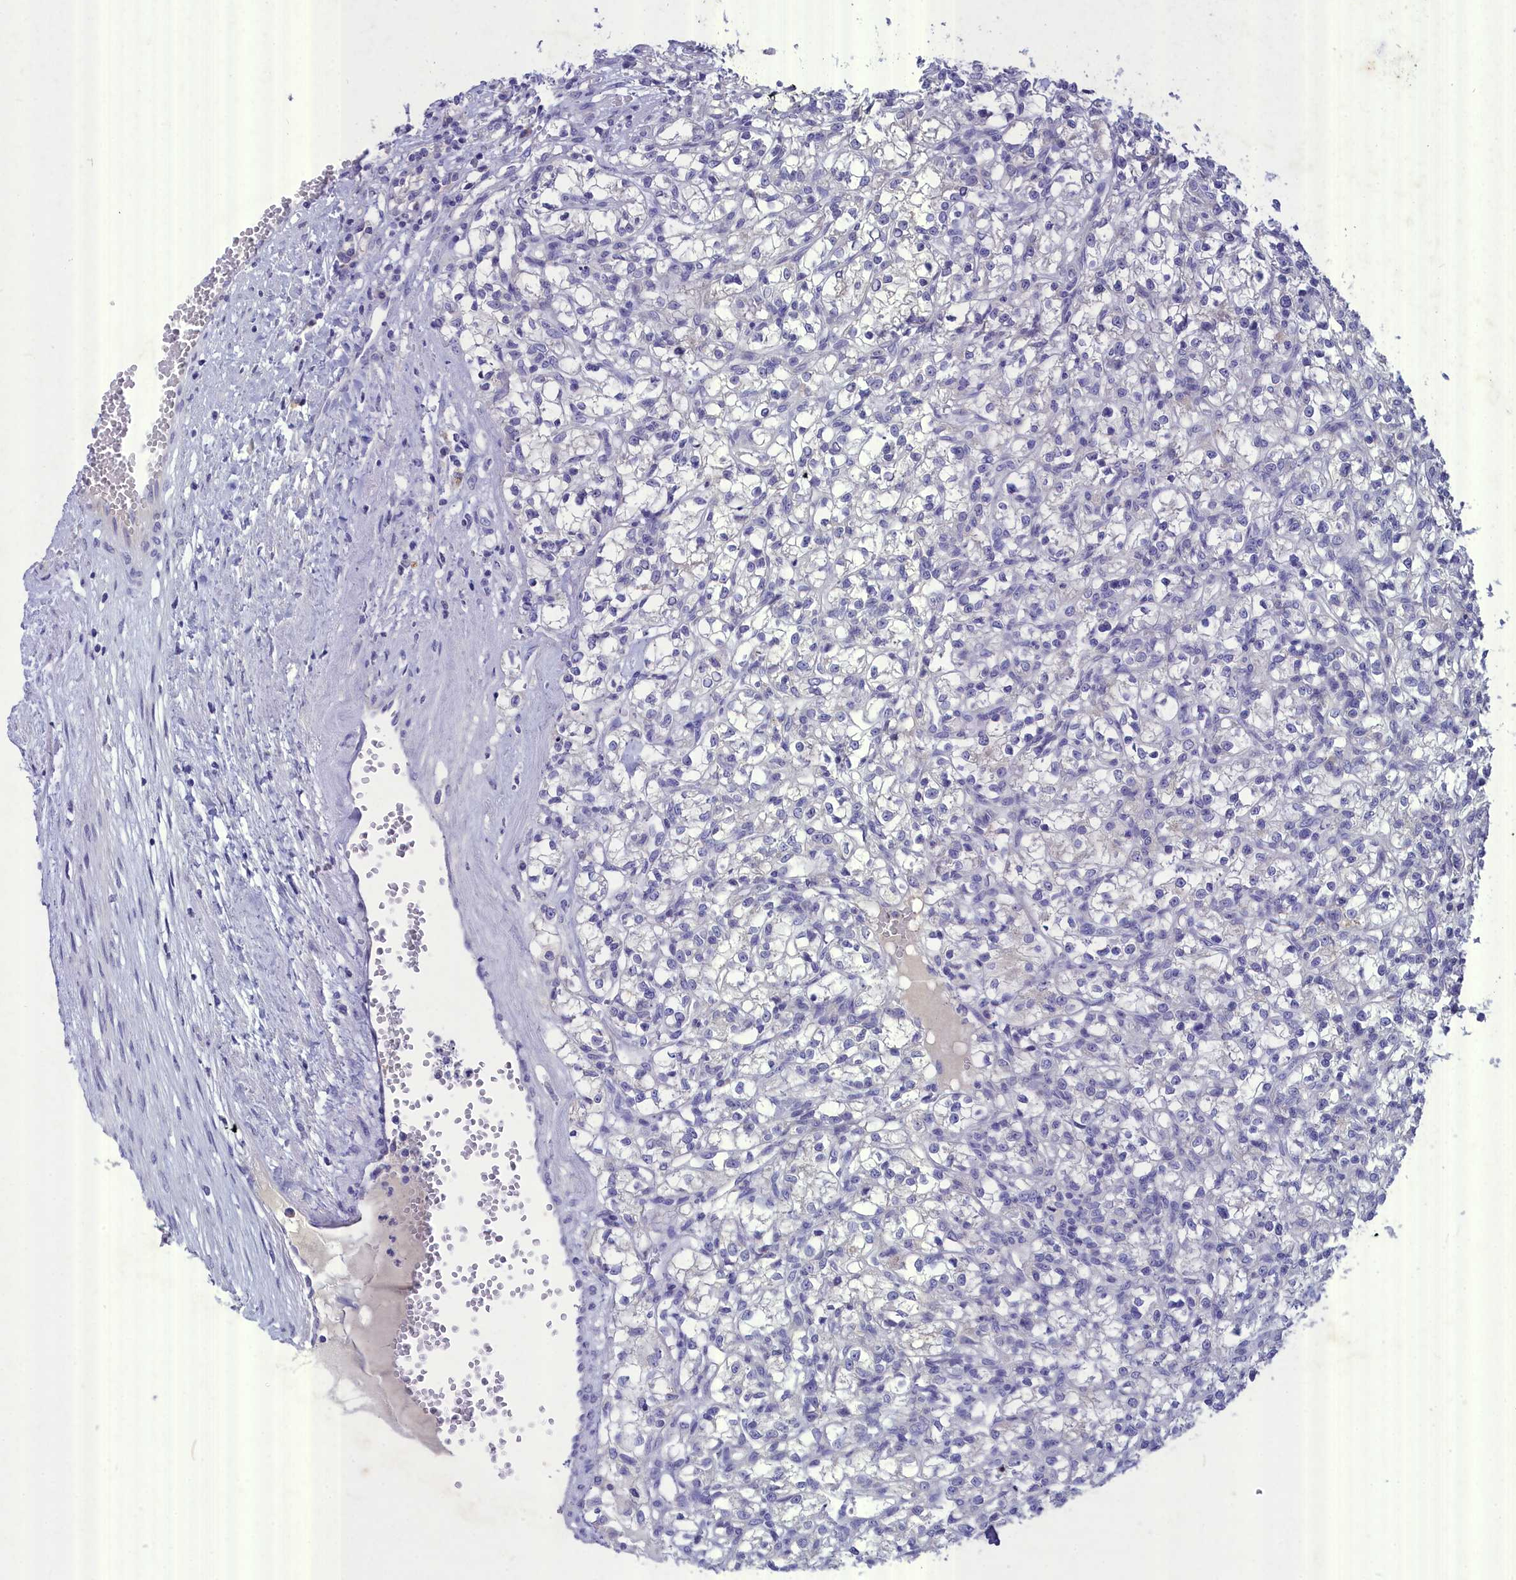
{"staining": {"intensity": "negative", "quantity": "none", "location": "none"}, "tissue": "renal cancer", "cell_type": "Tumor cells", "image_type": "cancer", "snomed": [{"axis": "morphology", "description": "Adenocarcinoma, NOS"}, {"axis": "topography", "description": "Kidney"}], "caption": "Image shows no protein staining in tumor cells of renal adenocarcinoma tissue.", "gene": "DEFB119", "patient": {"sex": "female", "age": 59}}